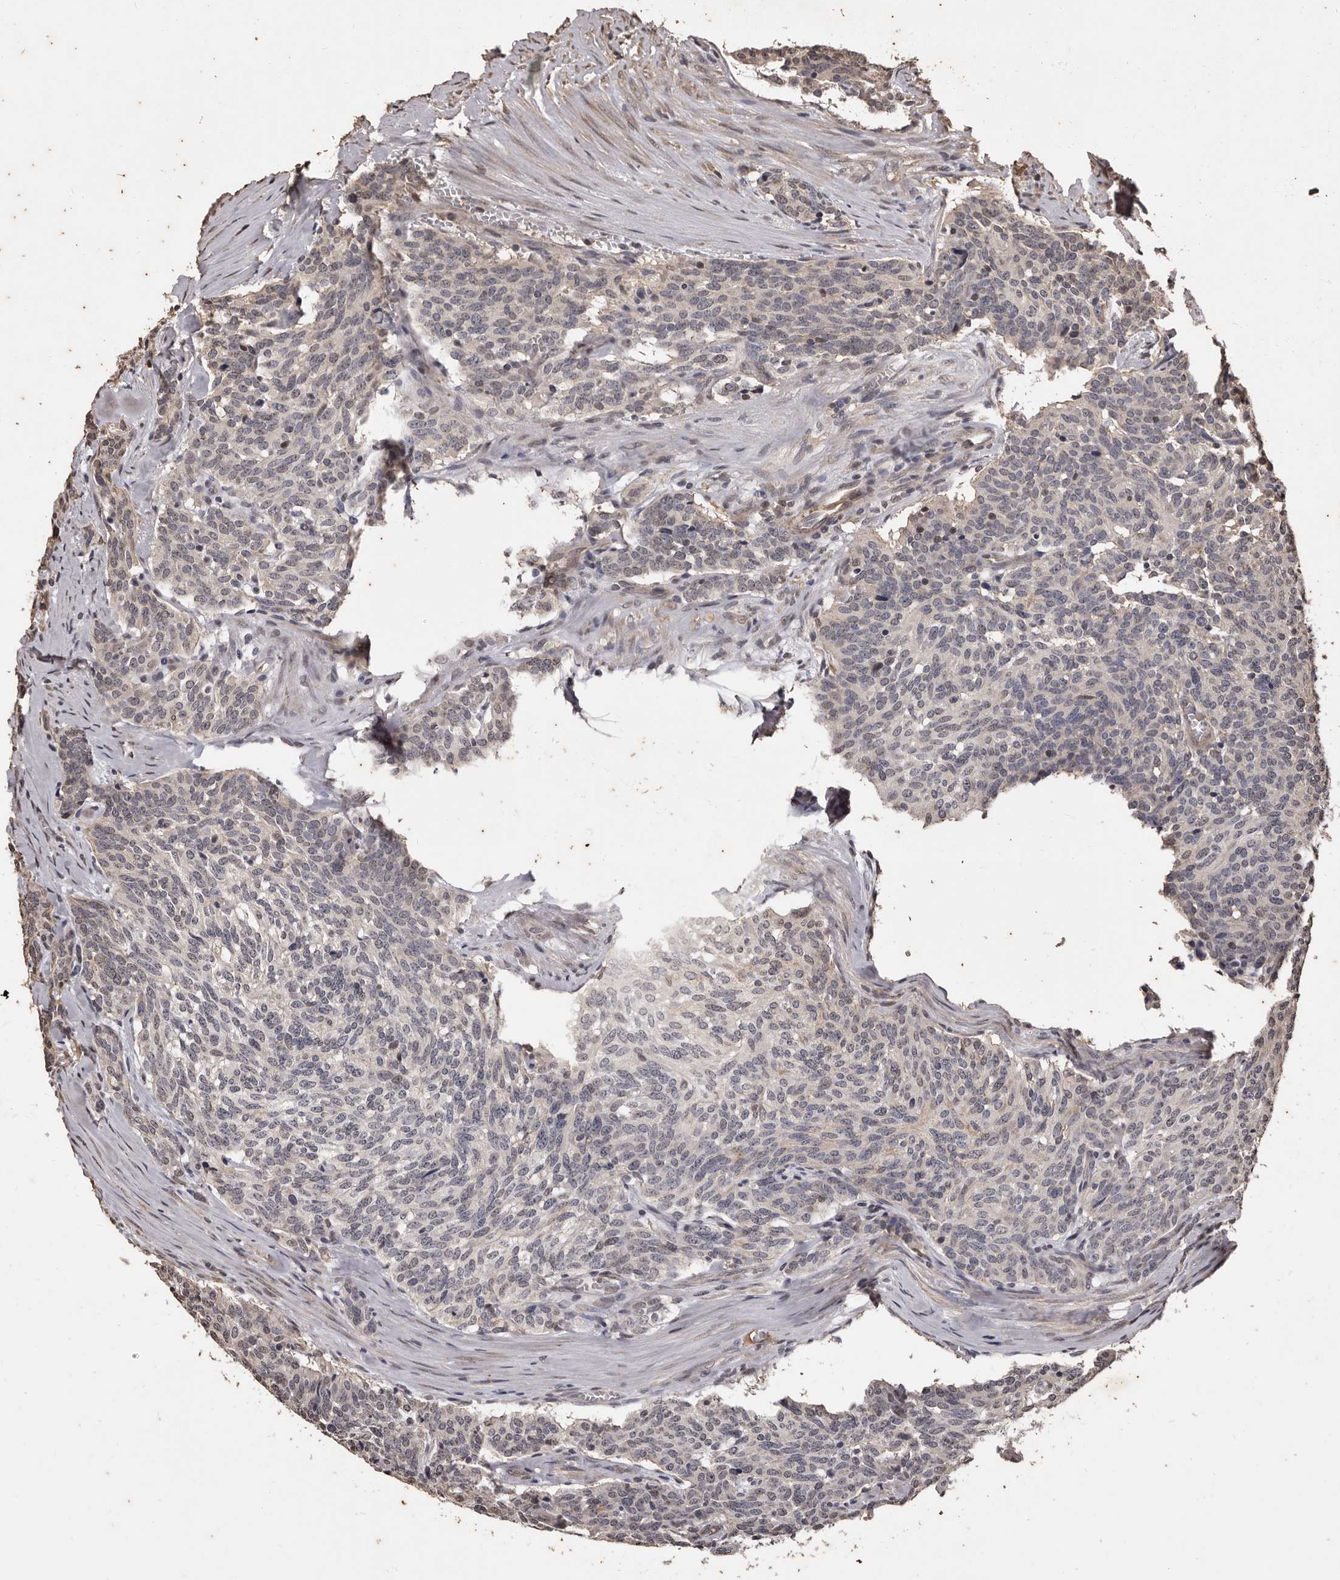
{"staining": {"intensity": "negative", "quantity": "none", "location": "none"}, "tissue": "carcinoid", "cell_type": "Tumor cells", "image_type": "cancer", "snomed": [{"axis": "morphology", "description": "Carcinoid, malignant, NOS"}, {"axis": "topography", "description": "Lung"}], "caption": "Immunohistochemistry micrograph of carcinoid stained for a protein (brown), which exhibits no staining in tumor cells.", "gene": "NAV1", "patient": {"sex": "female", "age": 46}}